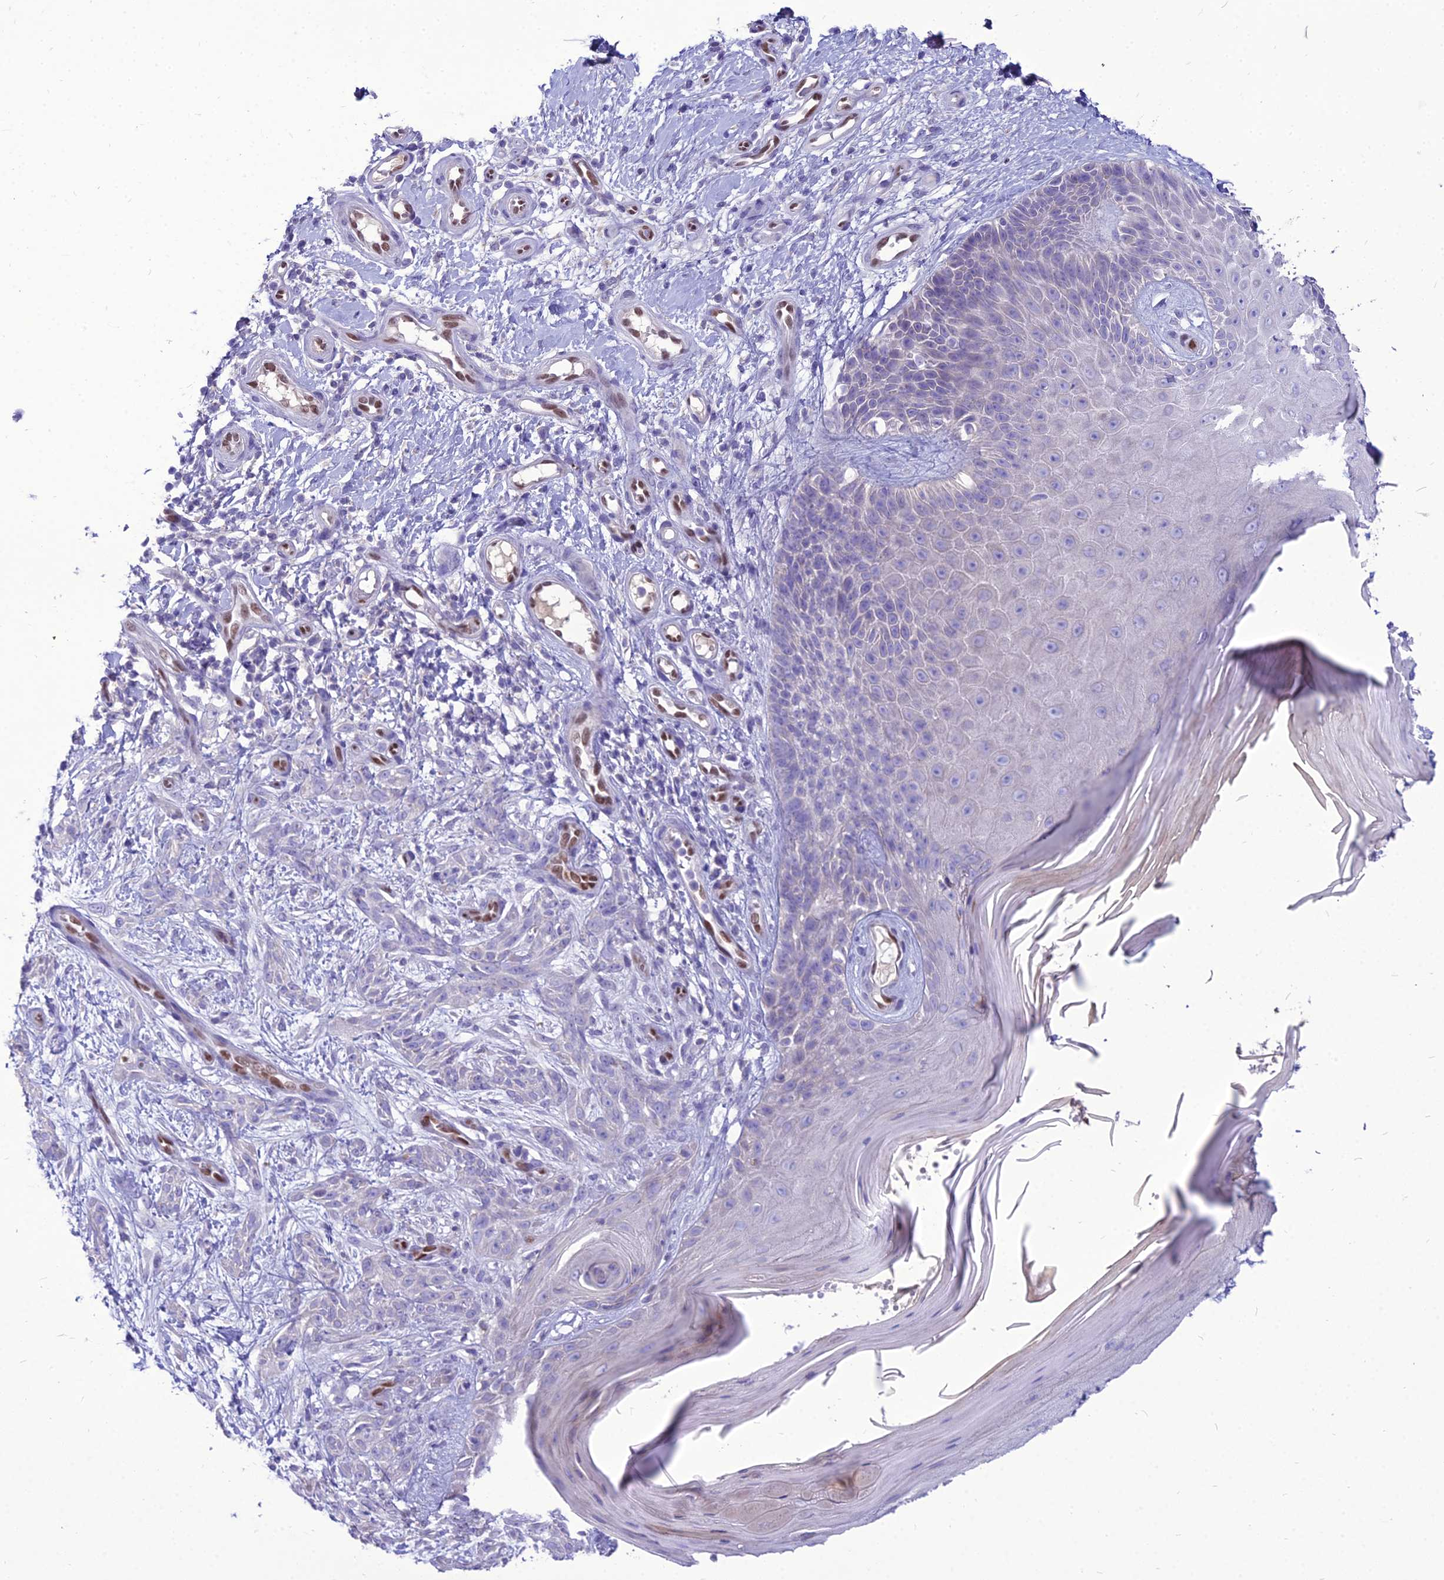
{"staining": {"intensity": "negative", "quantity": "none", "location": "none"}, "tissue": "skin cancer", "cell_type": "Tumor cells", "image_type": "cancer", "snomed": [{"axis": "morphology", "description": "Basal cell carcinoma"}, {"axis": "topography", "description": "Skin"}], "caption": "DAB immunohistochemical staining of skin cancer (basal cell carcinoma) shows no significant expression in tumor cells. The staining was performed using DAB (3,3'-diaminobenzidine) to visualize the protein expression in brown, while the nuclei were stained in blue with hematoxylin (Magnification: 20x).", "gene": "NOVA2", "patient": {"sex": "female", "age": 82}}